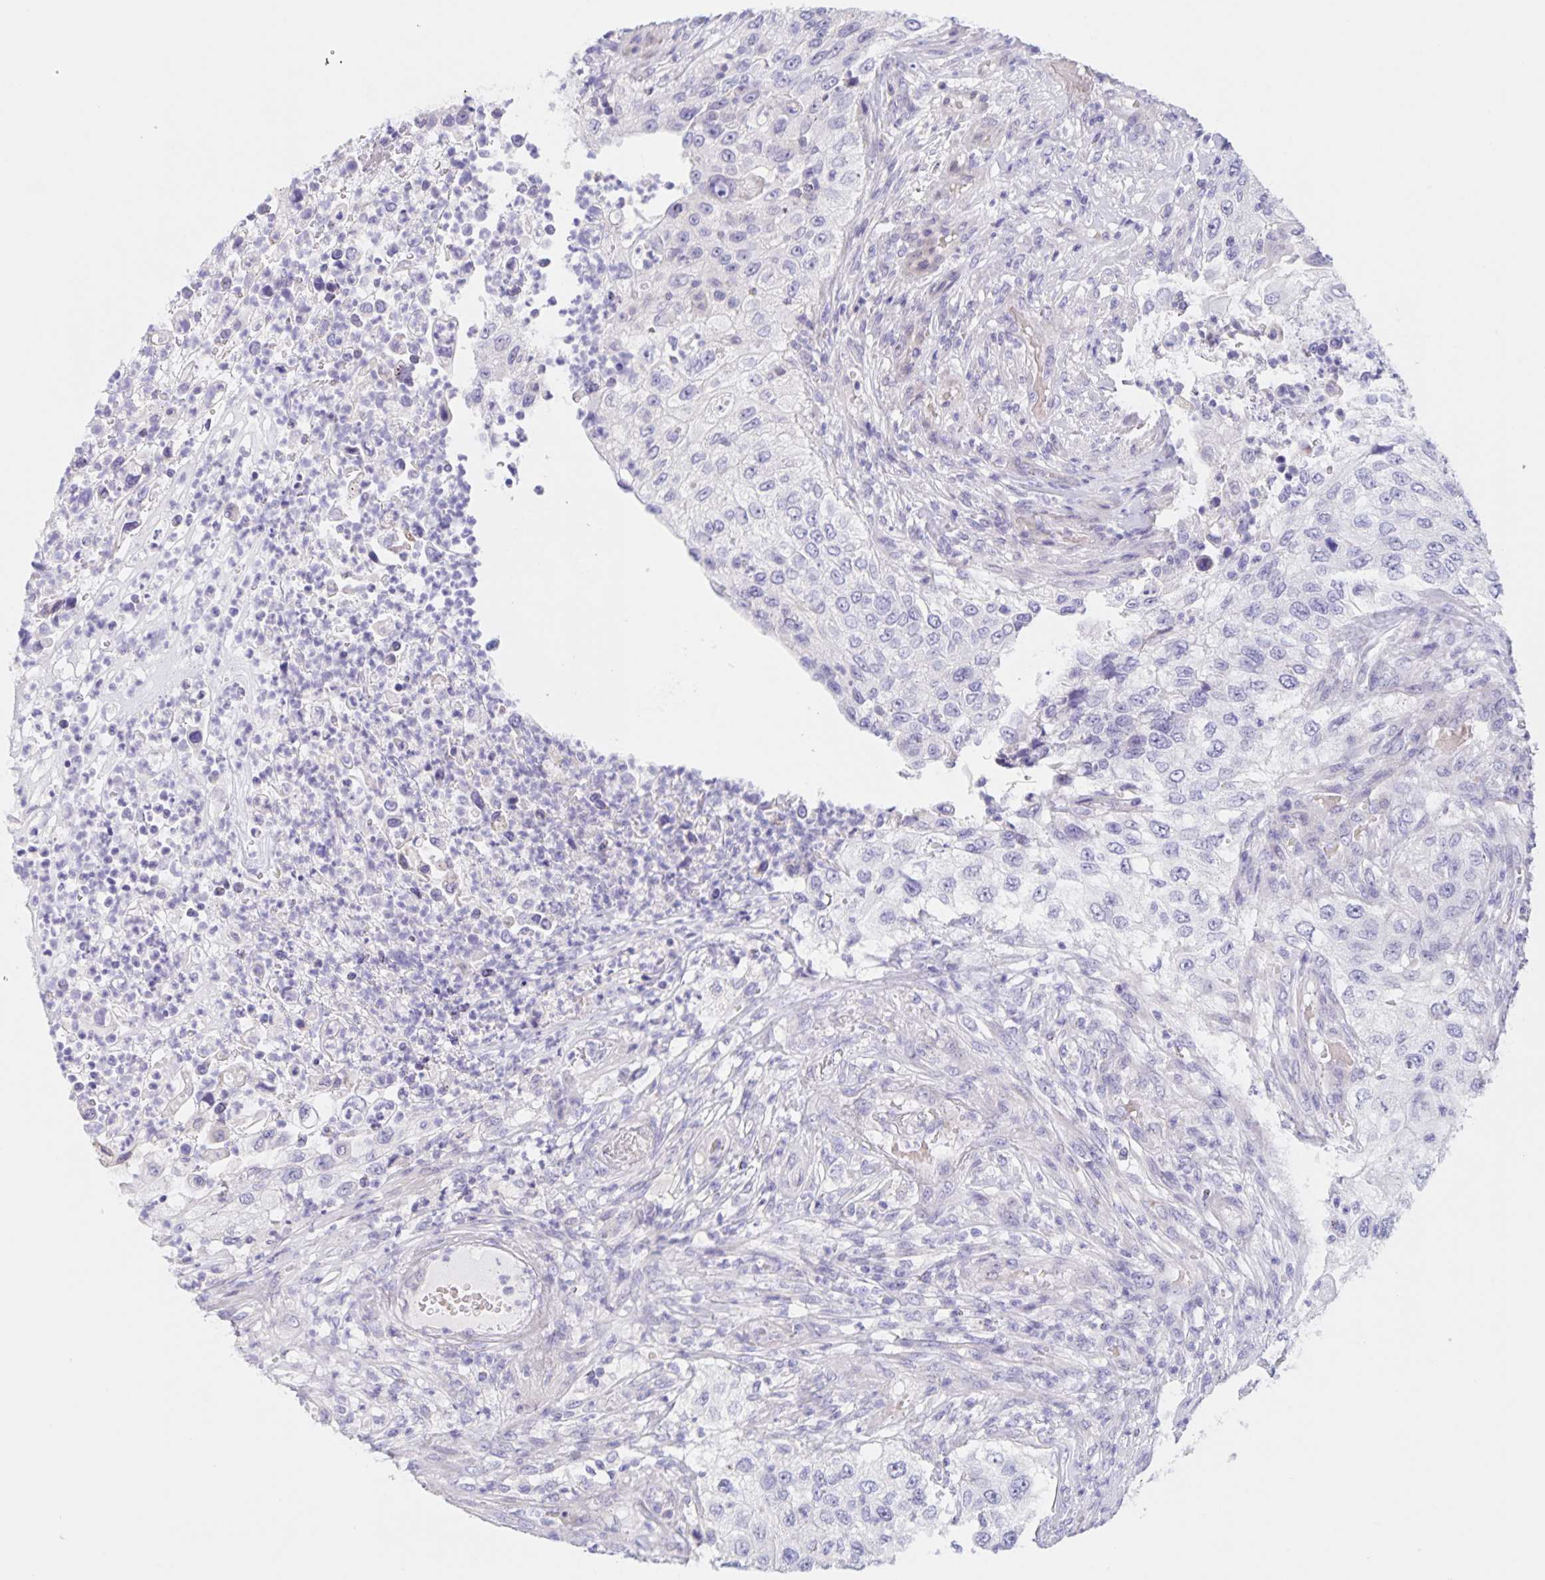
{"staining": {"intensity": "negative", "quantity": "none", "location": "none"}, "tissue": "urothelial cancer", "cell_type": "Tumor cells", "image_type": "cancer", "snomed": [{"axis": "morphology", "description": "Urothelial carcinoma, High grade"}, {"axis": "topography", "description": "Urinary bladder"}], "caption": "A micrograph of urothelial cancer stained for a protein reveals no brown staining in tumor cells.", "gene": "DMGDH", "patient": {"sex": "female", "age": 60}}